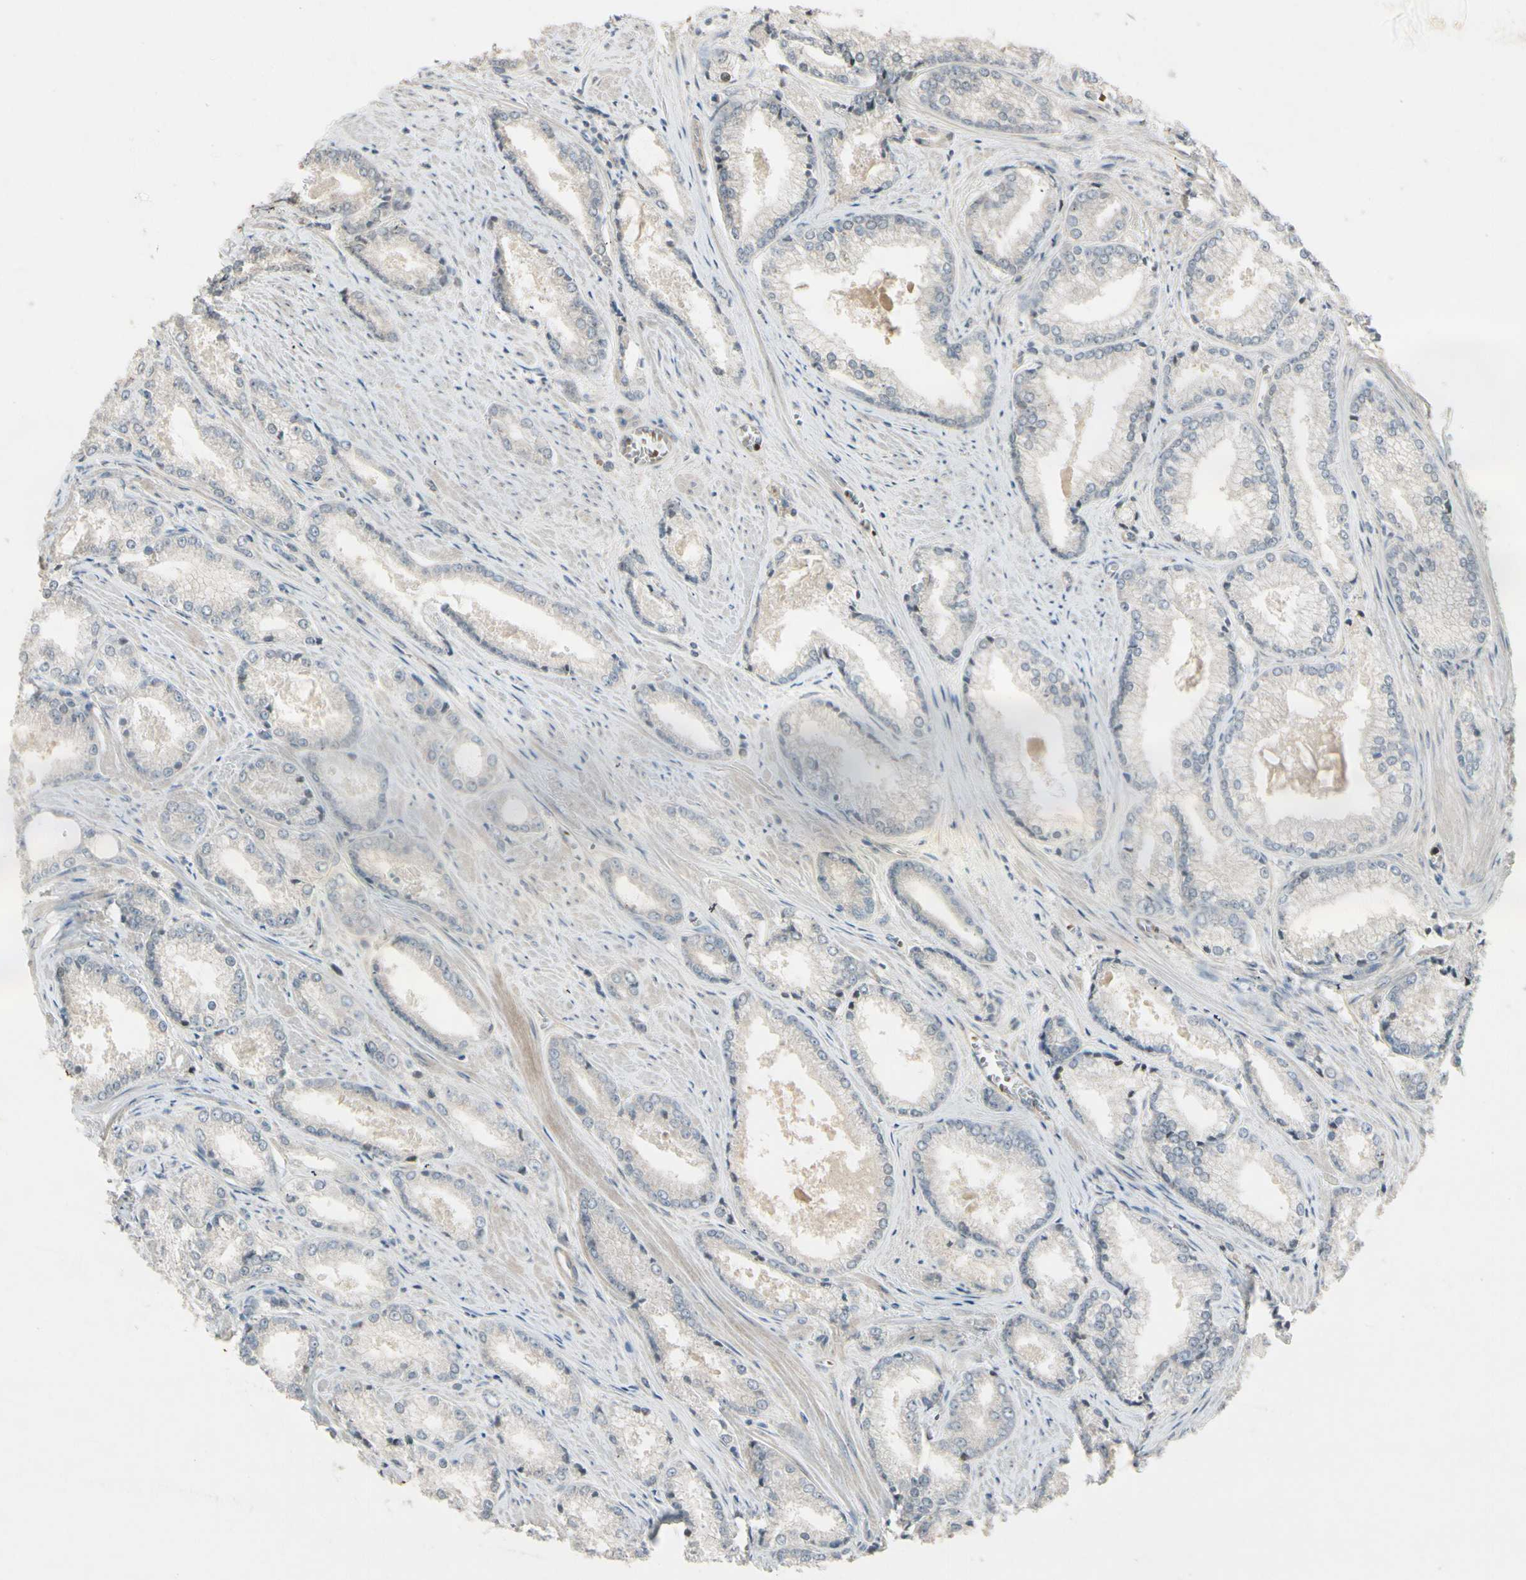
{"staining": {"intensity": "negative", "quantity": "none", "location": "none"}, "tissue": "prostate cancer", "cell_type": "Tumor cells", "image_type": "cancer", "snomed": [{"axis": "morphology", "description": "Adenocarcinoma, Low grade"}, {"axis": "topography", "description": "Prostate"}], "caption": "IHC of prostate cancer (low-grade adenocarcinoma) displays no expression in tumor cells.", "gene": "PPP3CB", "patient": {"sex": "male", "age": 64}}